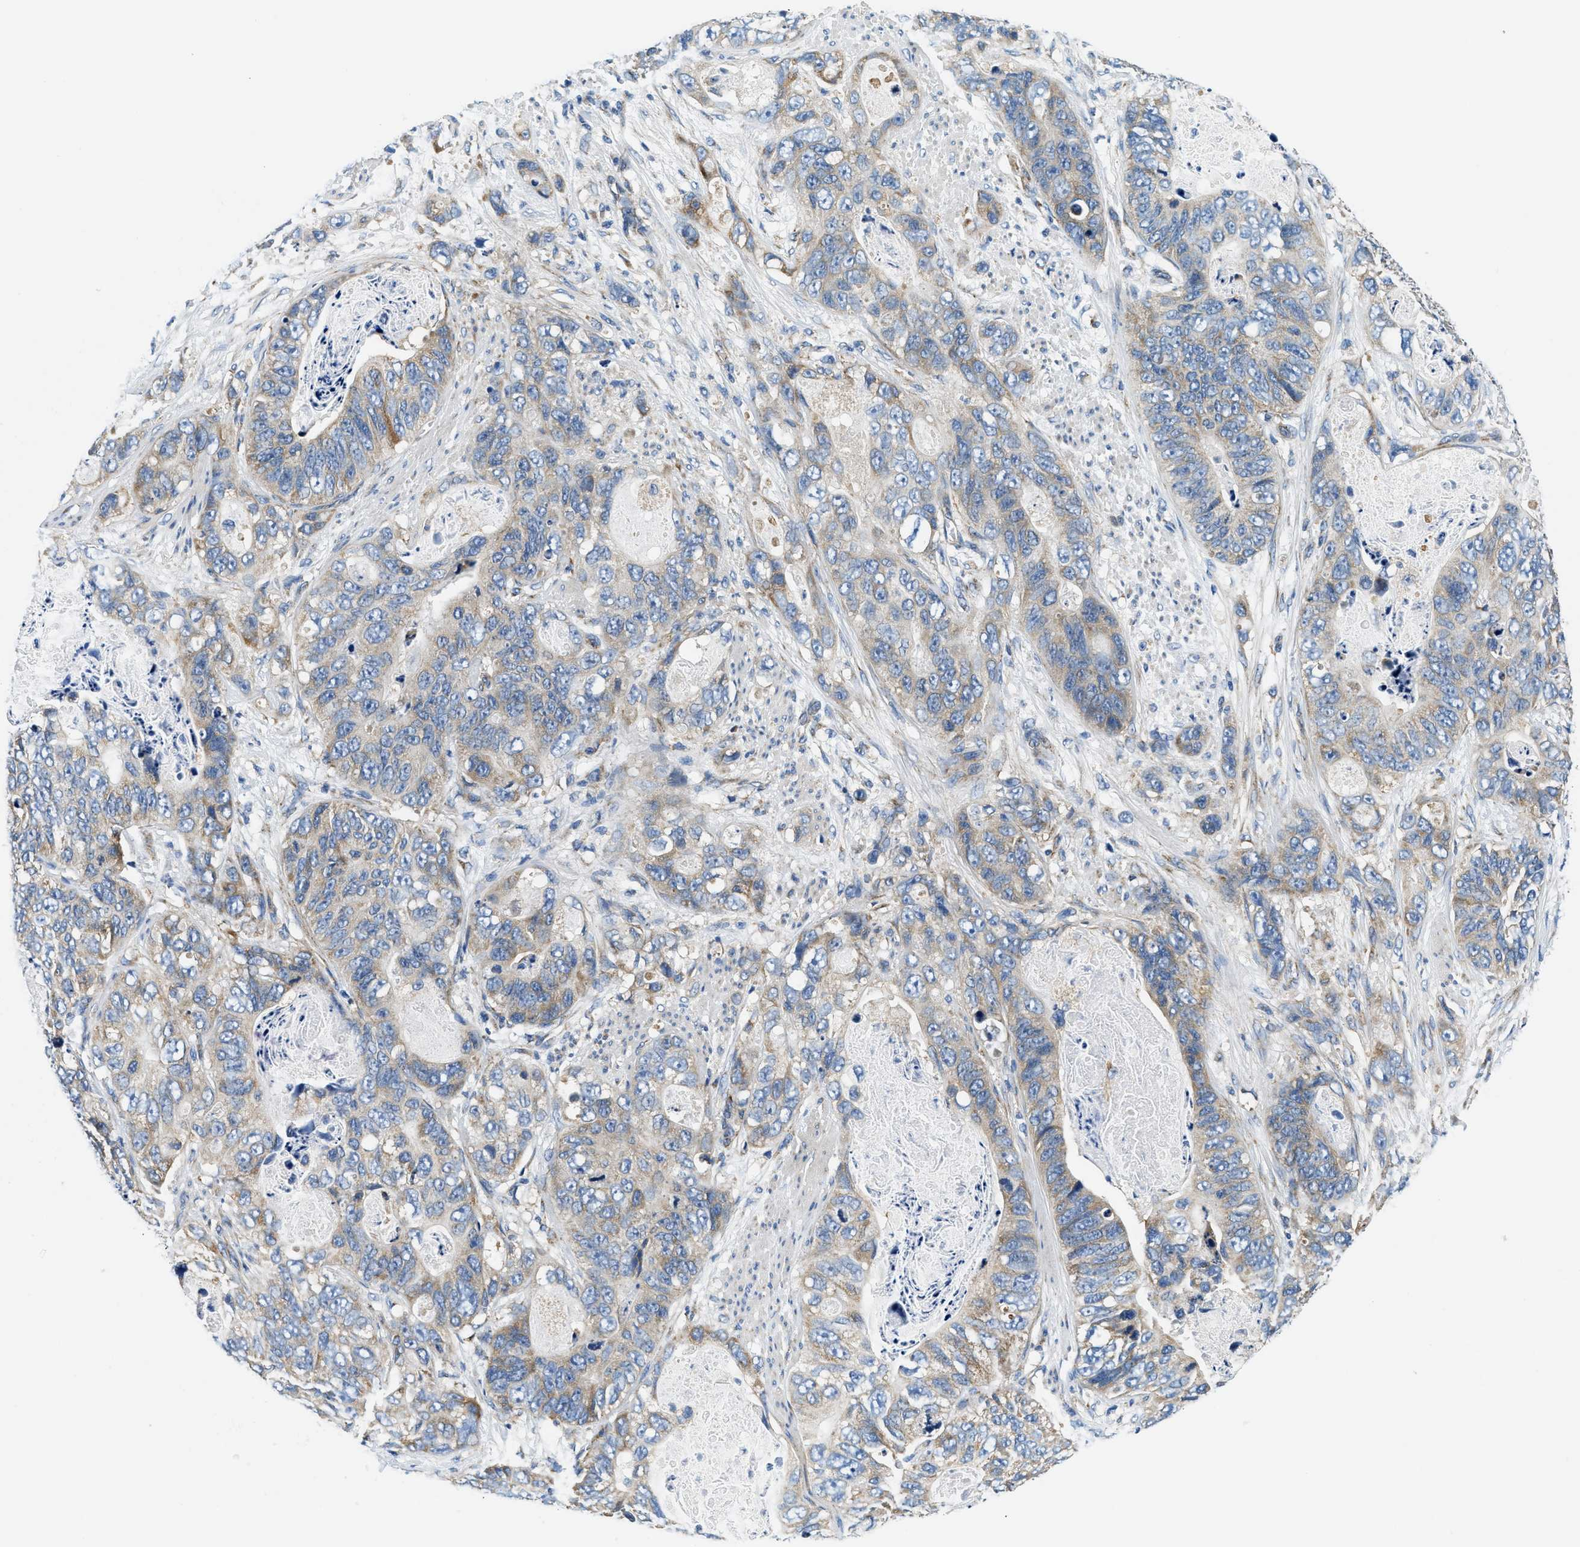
{"staining": {"intensity": "weak", "quantity": "25%-75%", "location": "cytoplasmic/membranous"}, "tissue": "stomach cancer", "cell_type": "Tumor cells", "image_type": "cancer", "snomed": [{"axis": "morphology", "description": "Adenocarcinoma, NOS"}, {"axis": "topography", "description": "Stomach"}], "caption": "Immunohistochemistry image of neoplastic tissue: adenocarcinoma (stomach) stained using IHC exhibits low levels of weak protein expression localized specifically in the cytoplasmic/membranous of tumor cells, appearing as a cytoplasmic/membranous brown color.", "gene": "SAMD4B", "patient": {"sex": "female", "age": 89}}